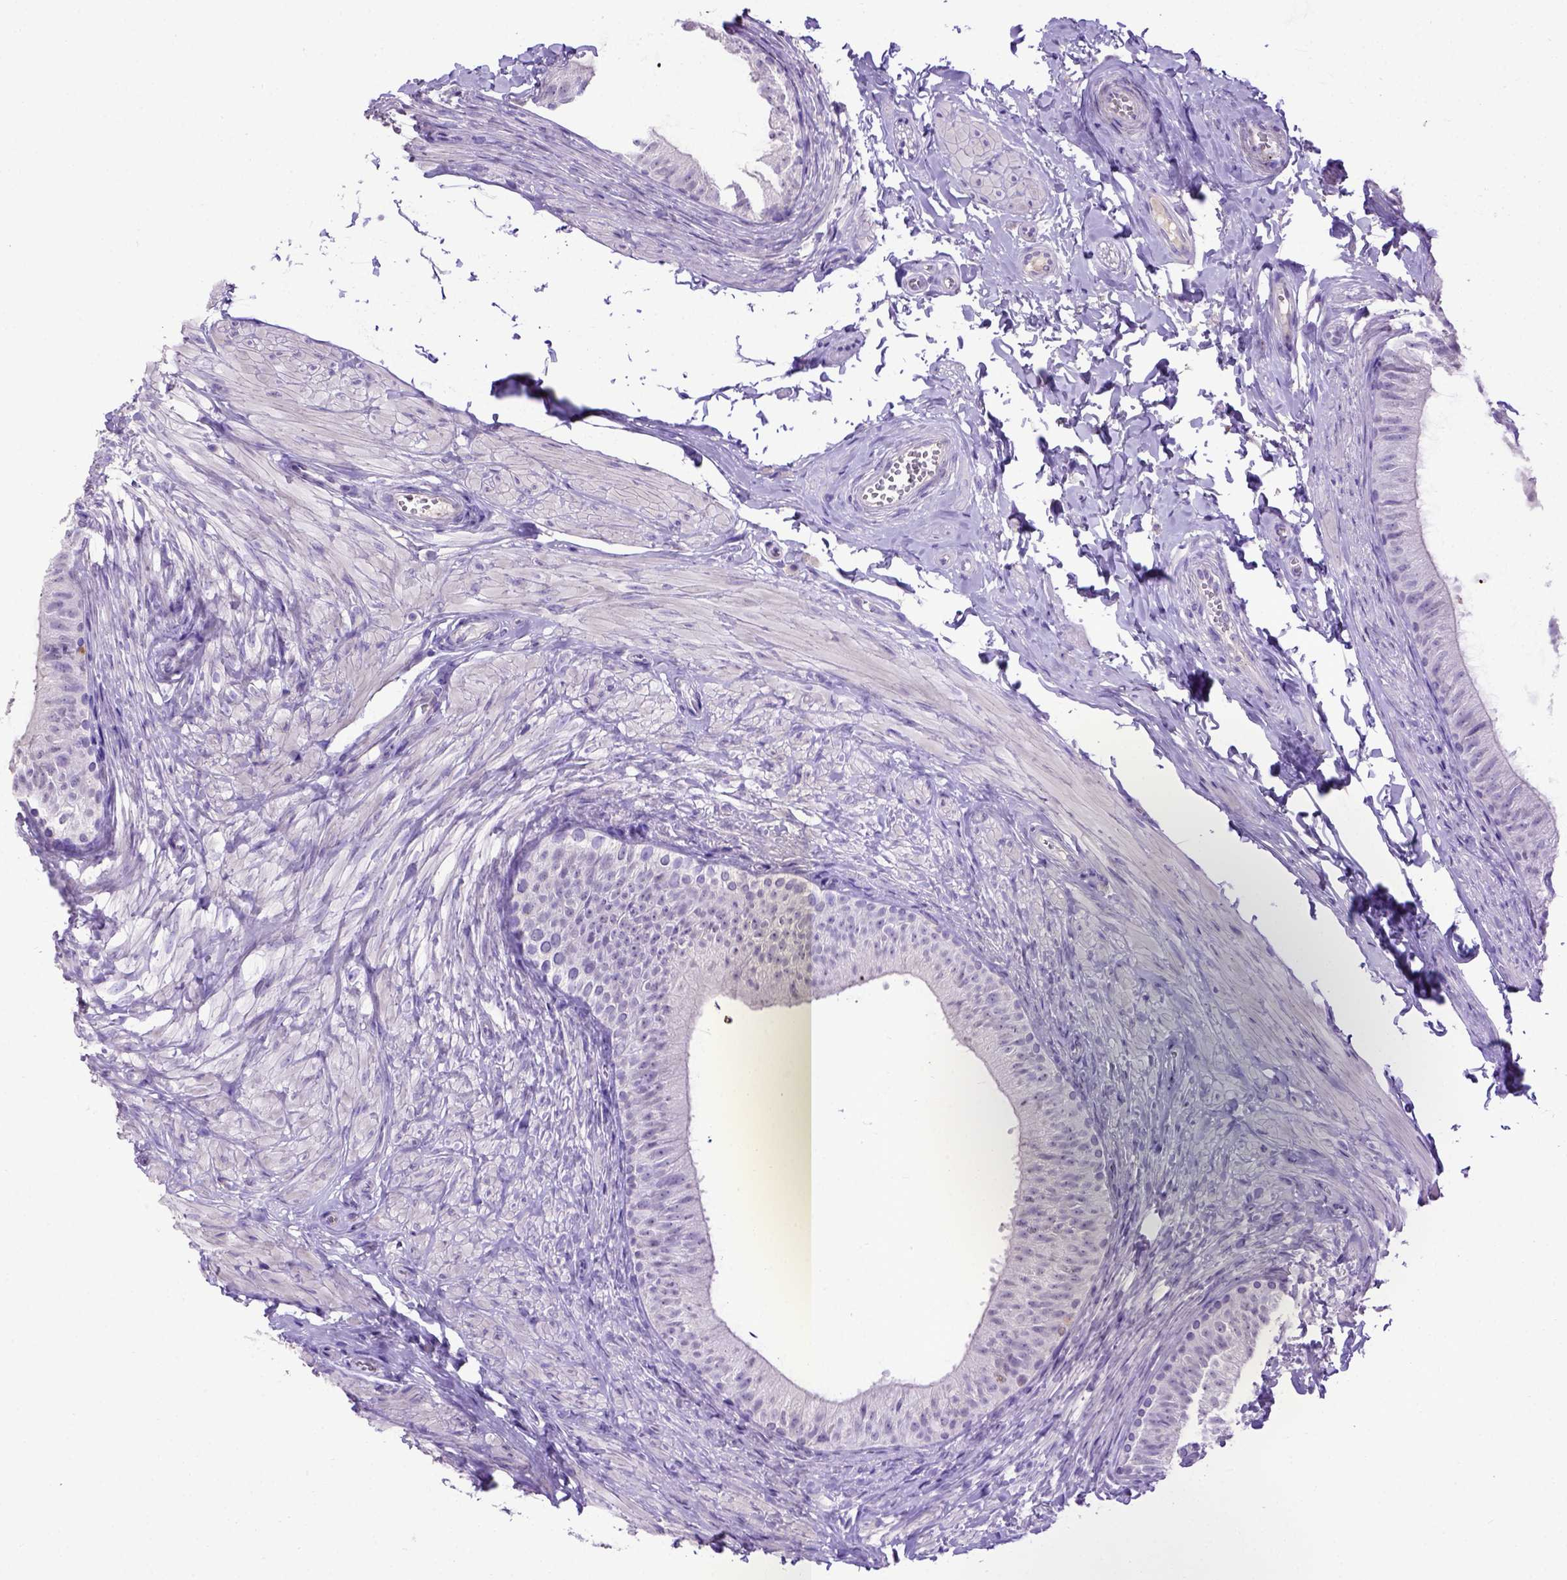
{"staining": {"intensity": "negative", "quantity": "none", "location": "none"}, "tissue": "epididymis", "cell_type": "Glandular cells", "image_type": "normal", "snomed": [{"axis": "morphology", "description": "Normal tissue, NOS"}, {"axis": "topography", "description": "Epididymis, spermatic cord, NOS"}, {"axis": "topography", "description": "Epididymis"}, {"axis": "topography", "description": "Peripheral nerve tissue"}], "caption": "Immunohistochemical staining of unremarkable epididymis displays no significant positivity in glandular cells. (Immunohistochemistry (ihc), brightfield microscopy, high magnification).", "gene": "ADAM12", "patient": {"sex": "male", "age": 29}}